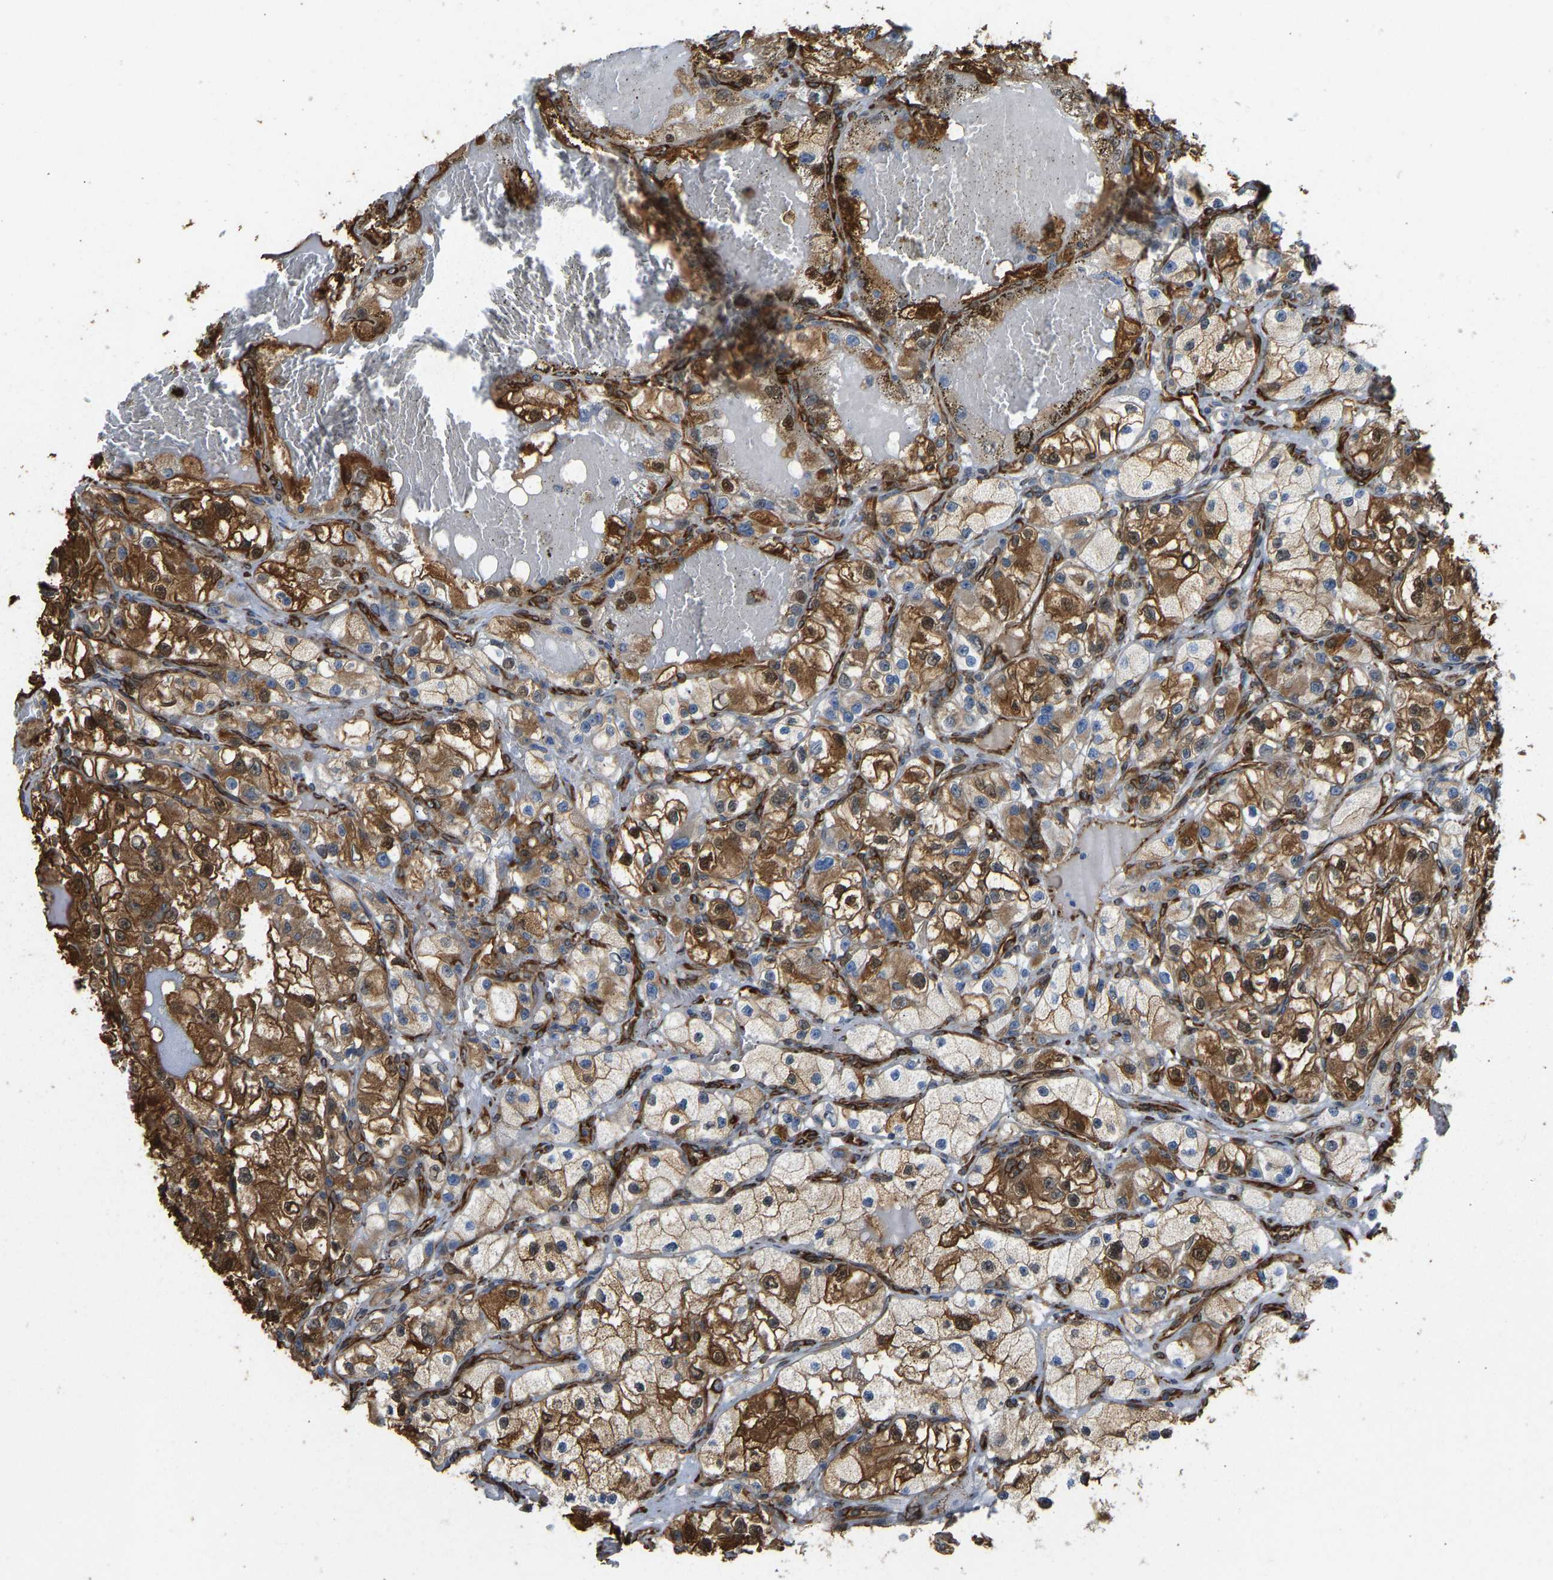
{"staining": {"intensity": "moderate", "quantity": ">75%", "location": "cytoplasmic/membranous,nuclear"}, "tissue": "renal cancer", "cell_type": "Tumor cells", "image_type": "cancer", "snomed": [{"axis": "morphology", "description": "Adenocarcinoma, NOS"}, {"axis": "topography", "description": "Kidney"}], "caption": "Moderate cytoplasmic/membranous and nuclear protein staining is appreciated in approximately >75% of tumor cells in adenocarcinoma (renal).", "gene": "BEX3", "patient": {"sex": "female", "age": 57}}